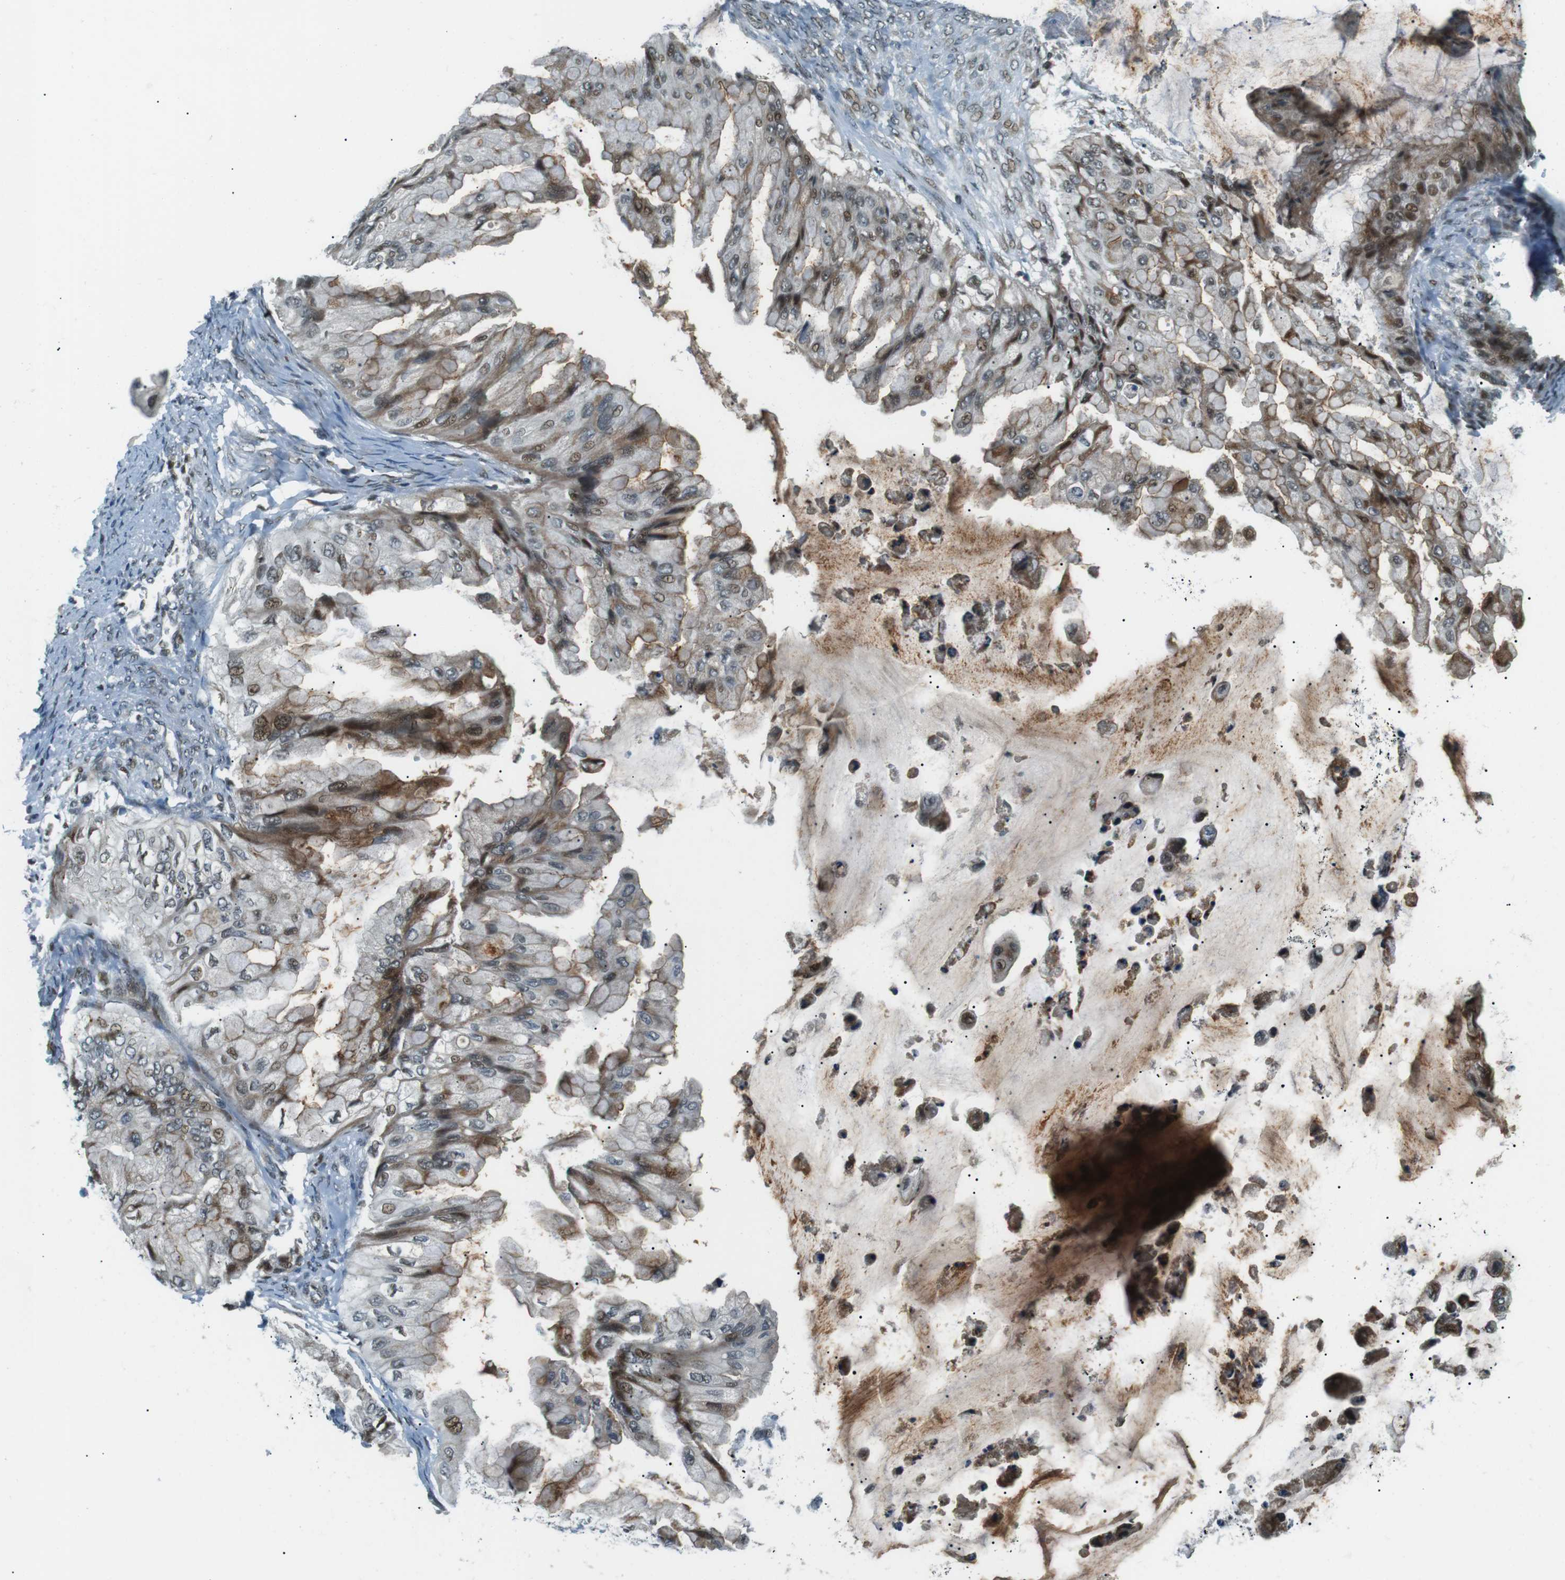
{"staining": {"intensity": "moderate", "quantity": "25%-75%", "location": "cytoplasmic/membranous,nuclear"}, "tissue": "ovarian cancer", "cell_type": "Tumor cells", "image_type": "cancer", "snomed": [{"axis": "morphology", "description": "Cystadenocarcinoma, mucinous, NOS"}, {"axis": "topography", "description": "Ovary"}], "caption": "Immunohistochemistry (IHC) of human ovarian mucinous cystadenocarcinoma demonstrates medium levels of moderate cytoplasmic/membranous and nuclear staining in about 25%-75% of tumor cells. The staining was performed using DAB (3,3'-diaminobenzidine), with brown indicating positive protein expression. Nuclei are stained blue with hematoxylin.", "gene": "PJA1", "patient": {"sex": "female", "age": 61}}